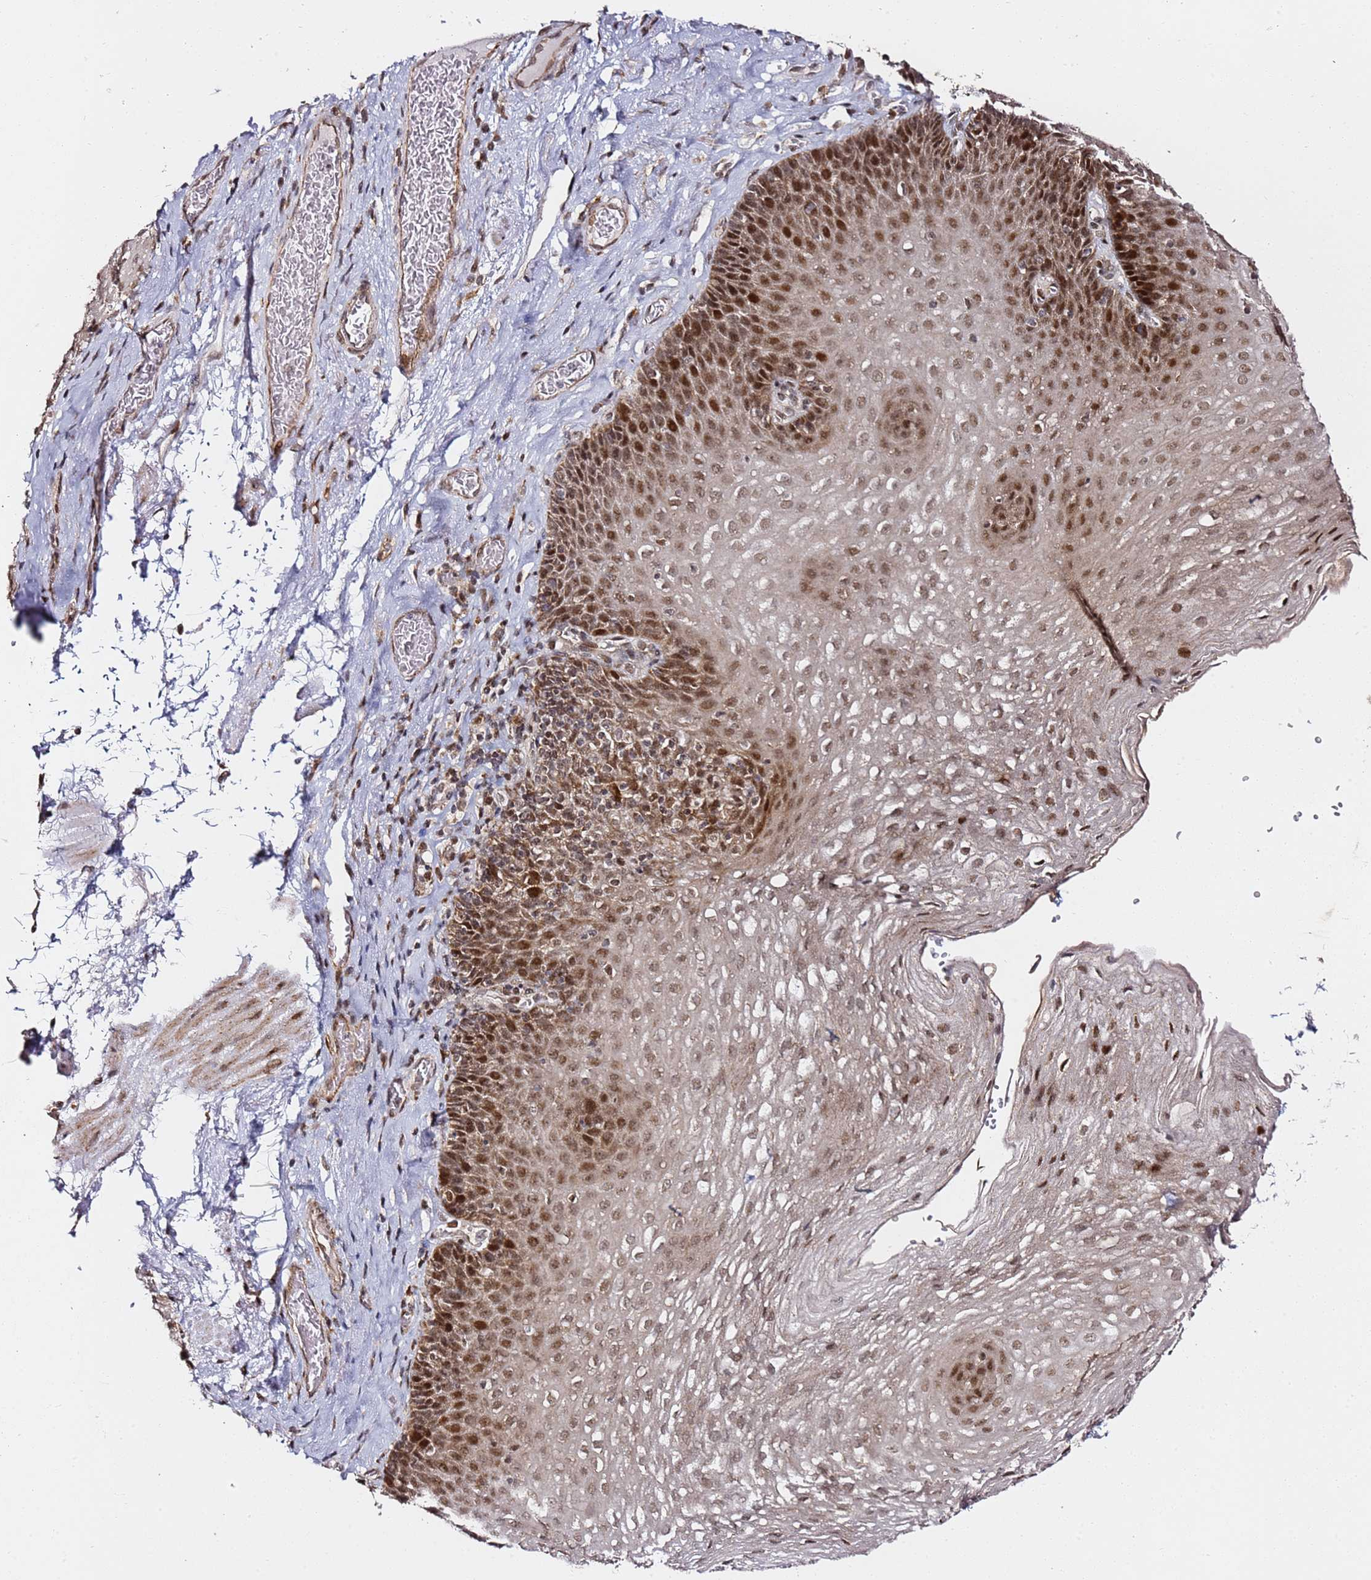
{"staining": {"intensity": "moderate", "quantity": ">75%", "location": "cytoplasmic/membranous,nuclear"}, "tissue": "esophagus", "cell_type": "Squamous epithelial cells", "image_type": "normal", "snomed": [{"axis": "morphology", "description": "Normal tissue, NOS"}, {"axis": "topography", "description": "Esophagus"}], "caption": "Human esophagus stained for a protein (brown) displays moderate cytoplasmic/membranous,nuclear positive staining in approximately >75% of squamous epithelial cells.", "gene": "TP53AIP1", "patient": {"sex": "female", "age": 66}}